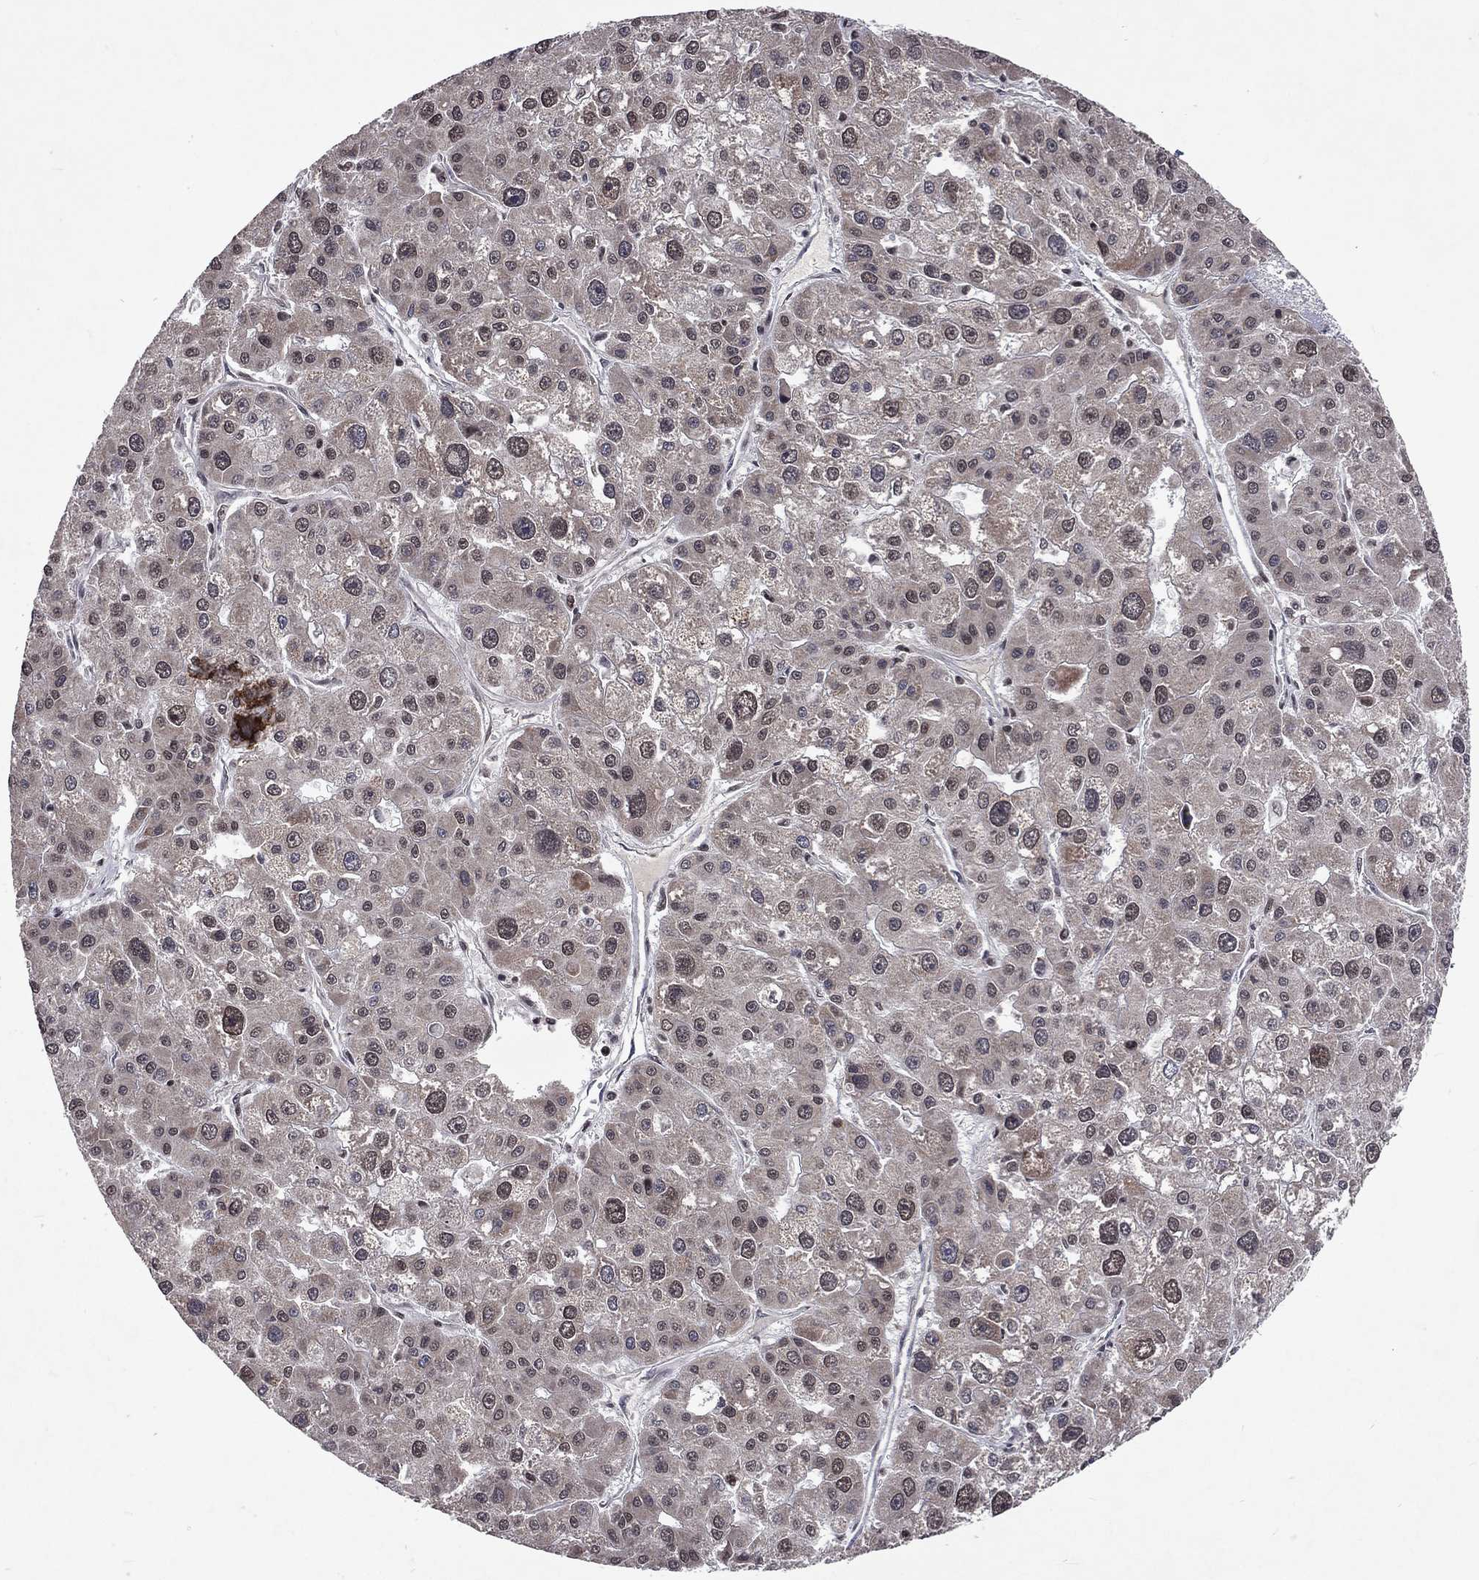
{"staining": {"intensity": "weak", "quantity": "<25%", "location": "nuclear"}, "tissue": "liver cancer", "cell_type": "Tumor cells", "image_type": "cancer", "snomed": [{"axis": "morphology", "description": "Carcinoma, Hepatocellular, NOS"}, {"axis": "topography", "description": "Liver"}], "caption": "High magnification brightfield microscopy of liver cancer stained with DAB (3,3'-diaminobenzidine) (brown) and counterstained with hematoxylin (blue): tumor cells show no significant positivity.", "gene": "DMAP1", "patient": {"sex": "male", "age": 73}}